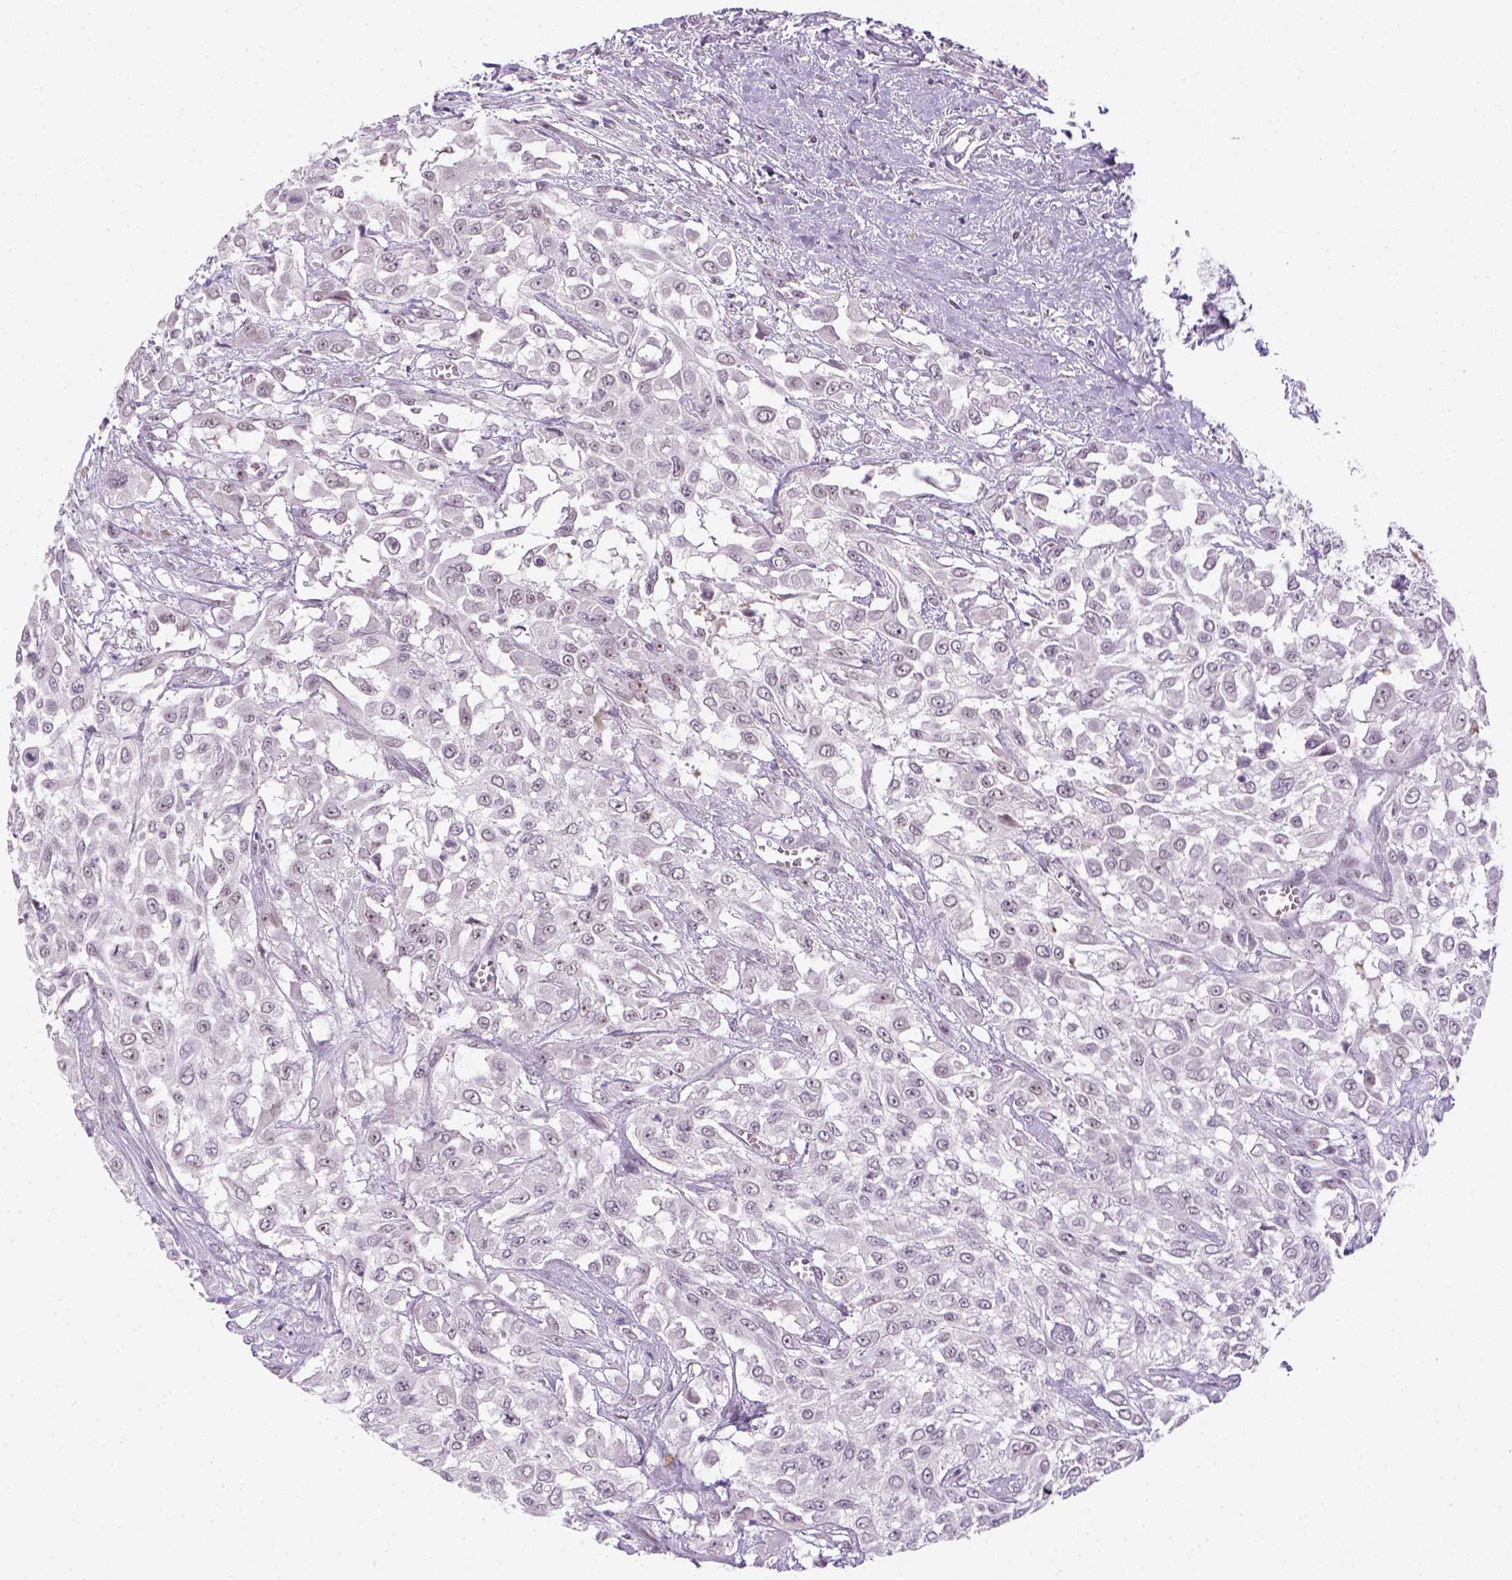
{"staining": {"intensity": "negative", "quantity": "none", "location": "none"}, "tissue": "urothelial cancer", "cell_type": "Tumor cells", "image_type": "cancer", "snomed": [{"axis": "morphology", "description": "Urothelial carcinoma, High grade"}, {"axis": "topography", "description": "Urinary bladder"}], "caption": "An immunohistochemistry (IHC) micrograph of urothelial cancer is shown. There is no staining in tumor cells of urothelial cancer.", "gene": "MAGEB3", "patient": {"sex": "male", "age": 57}}